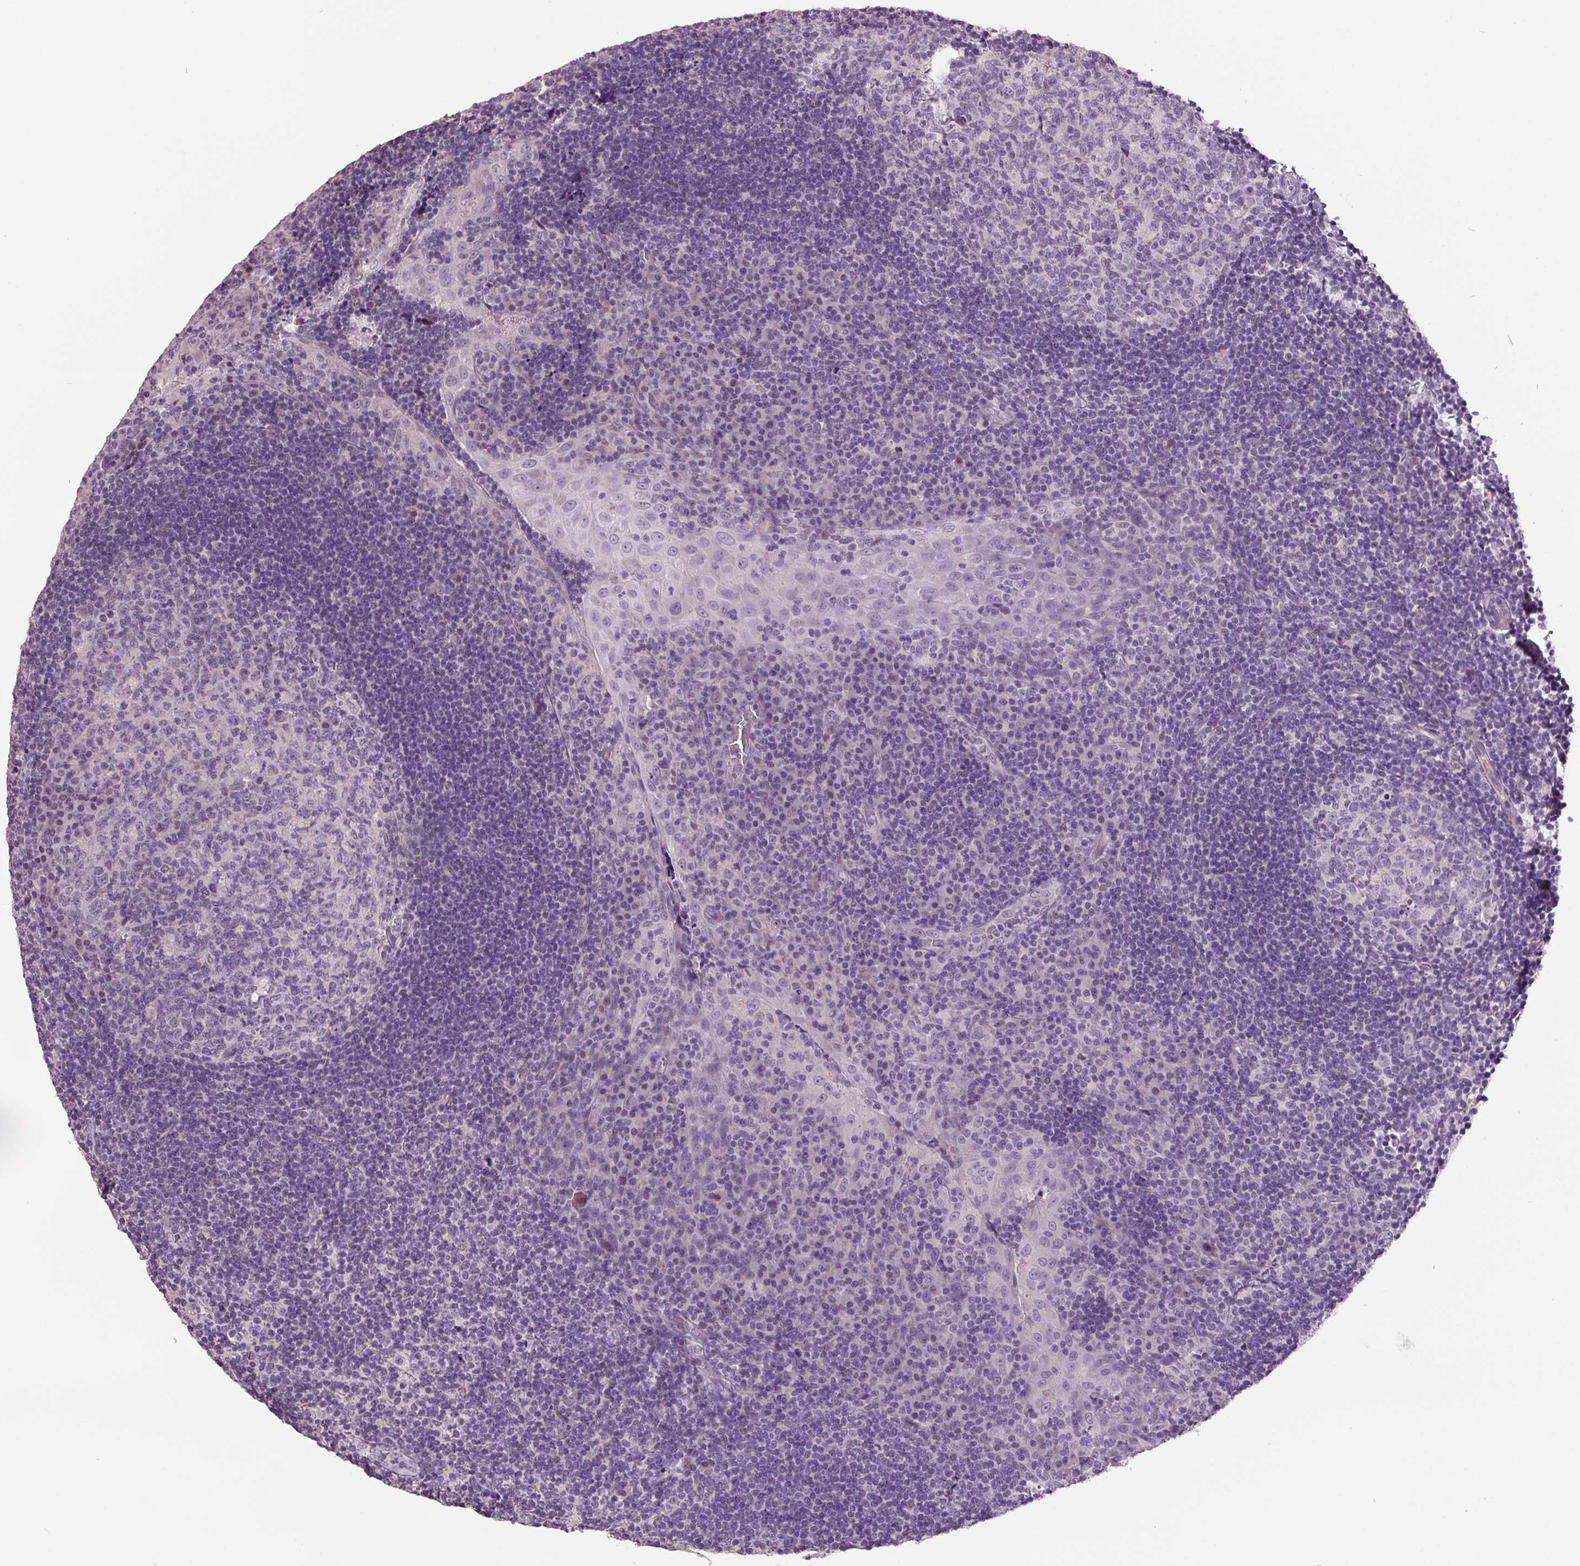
{"staining": {"intensity": "negative", "quantity": "none", "location": "none"}, "tissue": "tonsil", "cell_type": "Germinal center cells", "image_type": "normal", "snomed": [{"axis": "morphology", "description": "Normal tissue, NOS"}, {"axis": "topography", "description": "Tonsil"}], "caption": "This is an IHC photomicrograph of normal tonsil. There is no positivity in germinal center cells.", "gene": "C2orf16", "patient": {"sex": "male", "age": 17}}